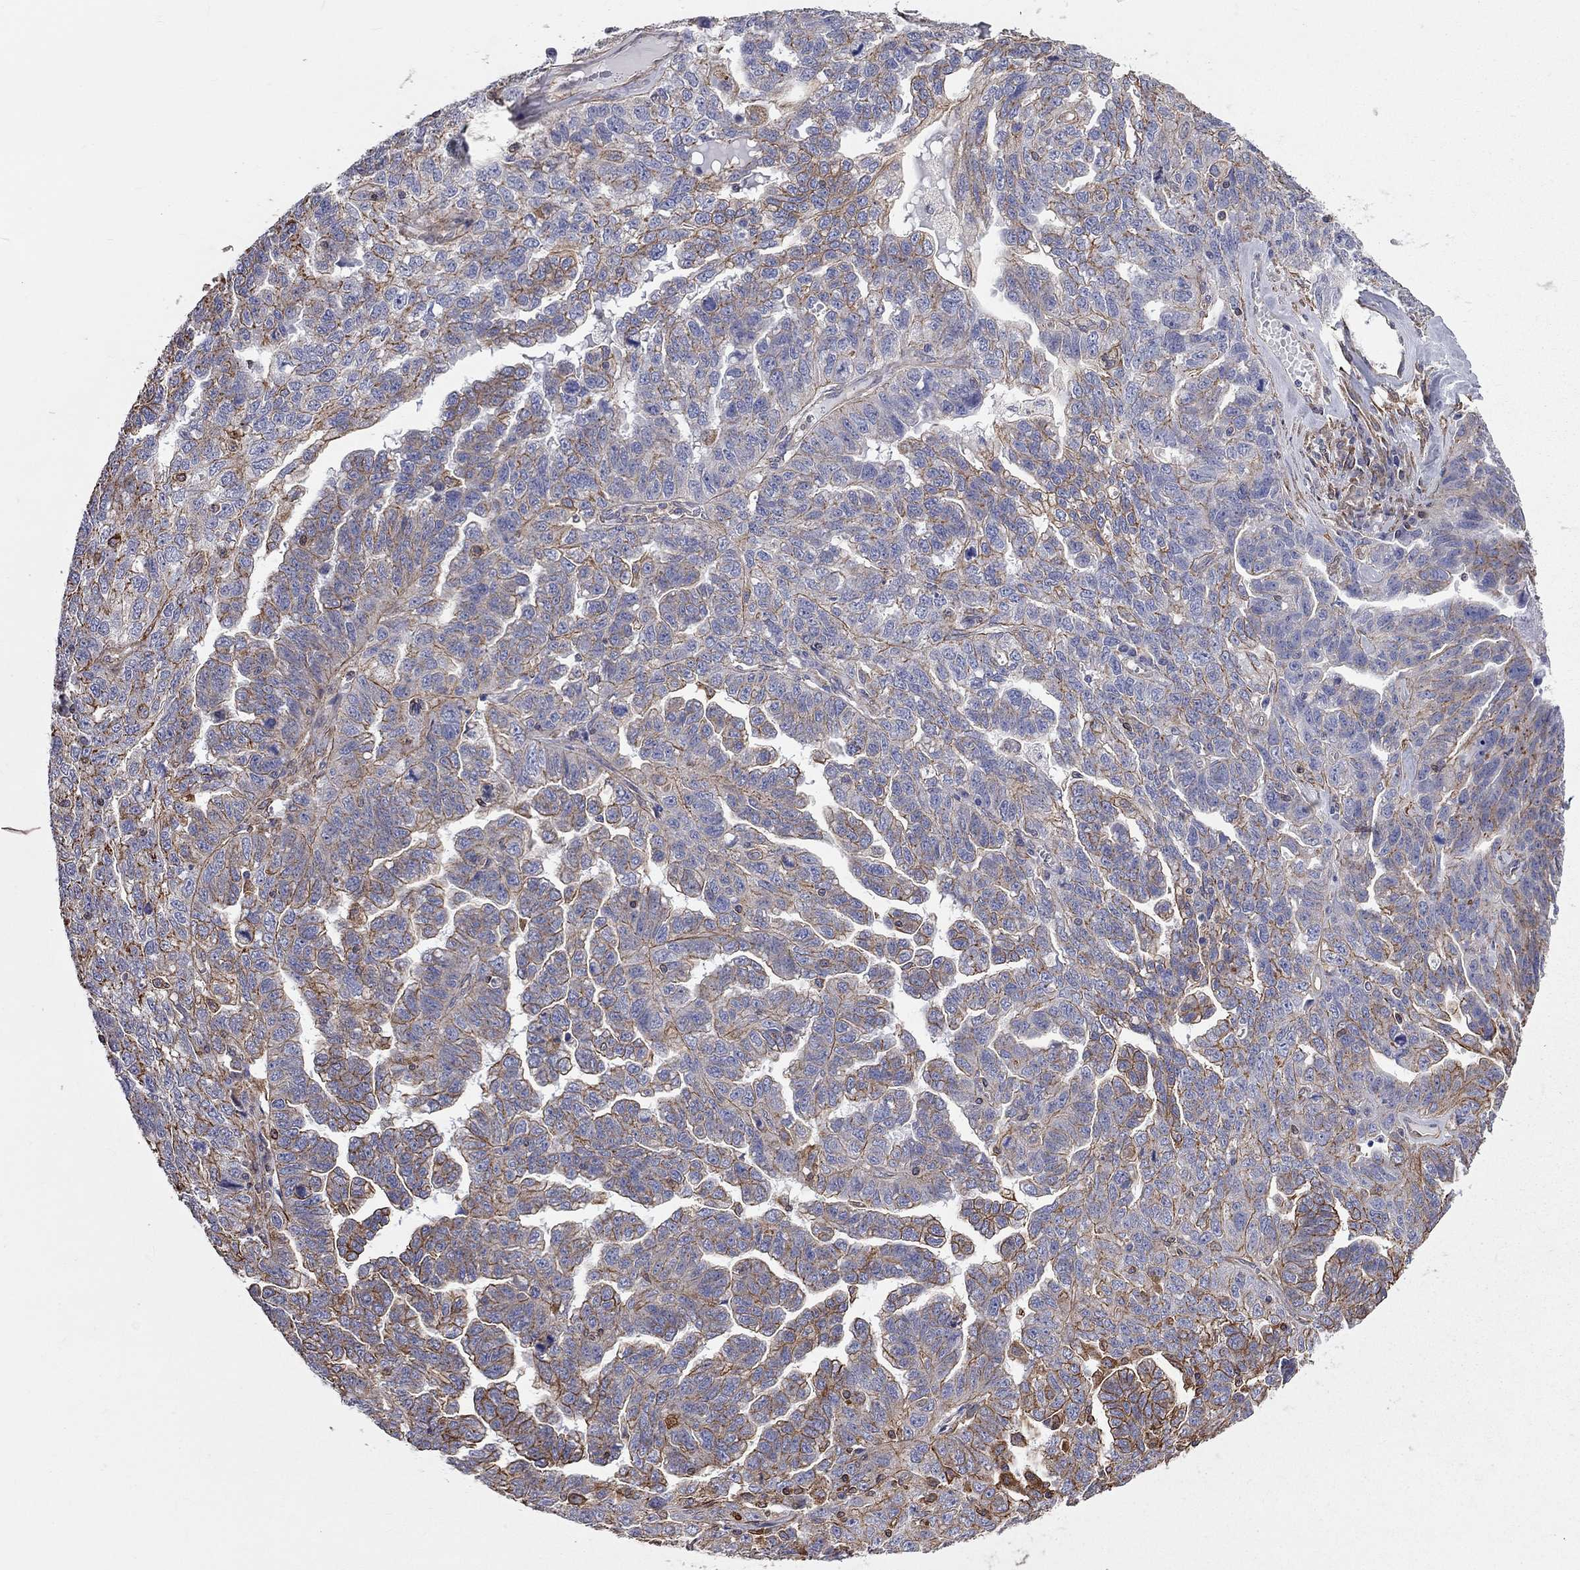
{"staining": {"intensity": "strong", "quantity": "<25%", "location": "cytoplasmic/membranous"}, "tissue": "ovarian cancer", "cell_type": "Tumor cells", "image_type": "cancer", "snomed": [{"axis": "morphology", "description": "Cystadenocarcinoma, serous, NOS"}, {"axis": "topography", "description": "Ovary"}], "caption": "This micrograph exhibits ovarian serous cystadenocarcinoma stained with IHC to label a protein in brown. The cytoplasmic/membranous of tumor cells show strong positivity for the protein. Nuclei are counter-stained blue.", "gene": "BICDL2", "patient": {"sex": "female", "age": 71}}